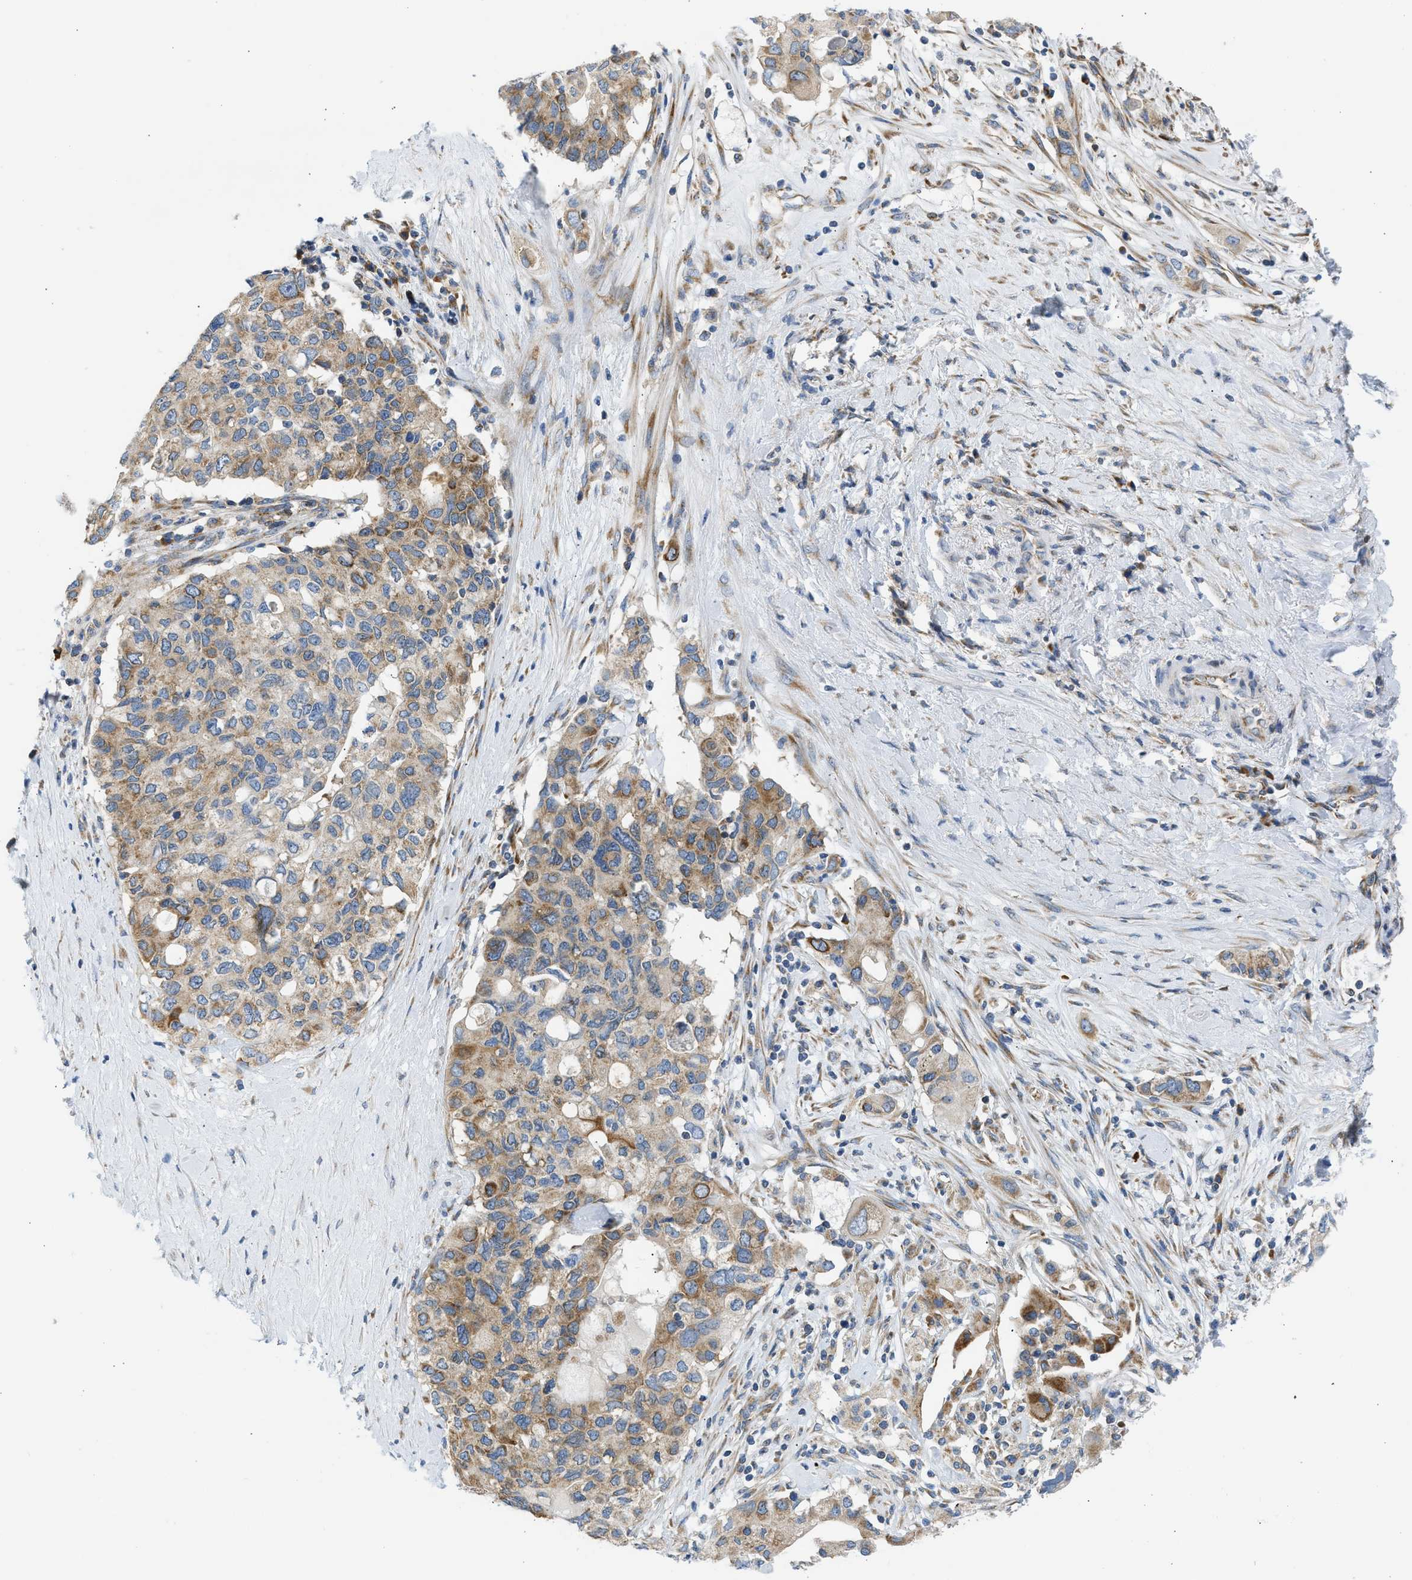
{"staining": {"intensity": "moderate", "quantity": ">75%", "location": "cytoplasmic/membranous"}, "tissue": "pancreatic cancer", "cell_type": "Tumor cells", "image_type": "cancer", "snomed": [{"axis": "morphology", "description": "Adenocarcinoma, NOS"}, {"axis": "topography", "description": "Pancreas"}], "caption": "High-magnification brightfield microscopy of pancreatic adenocarcinoma stained with DAB (brown) and counterstained with hematoxylin (blue). tumor cells exhibit moderate cytoplasmic/membranous expression is identified in approximately>75% of cells. (IHC, brightfield microscopy, high magnification).", "gene": "CAMKK2", "patient": {"sex": "female", "age": 56}}